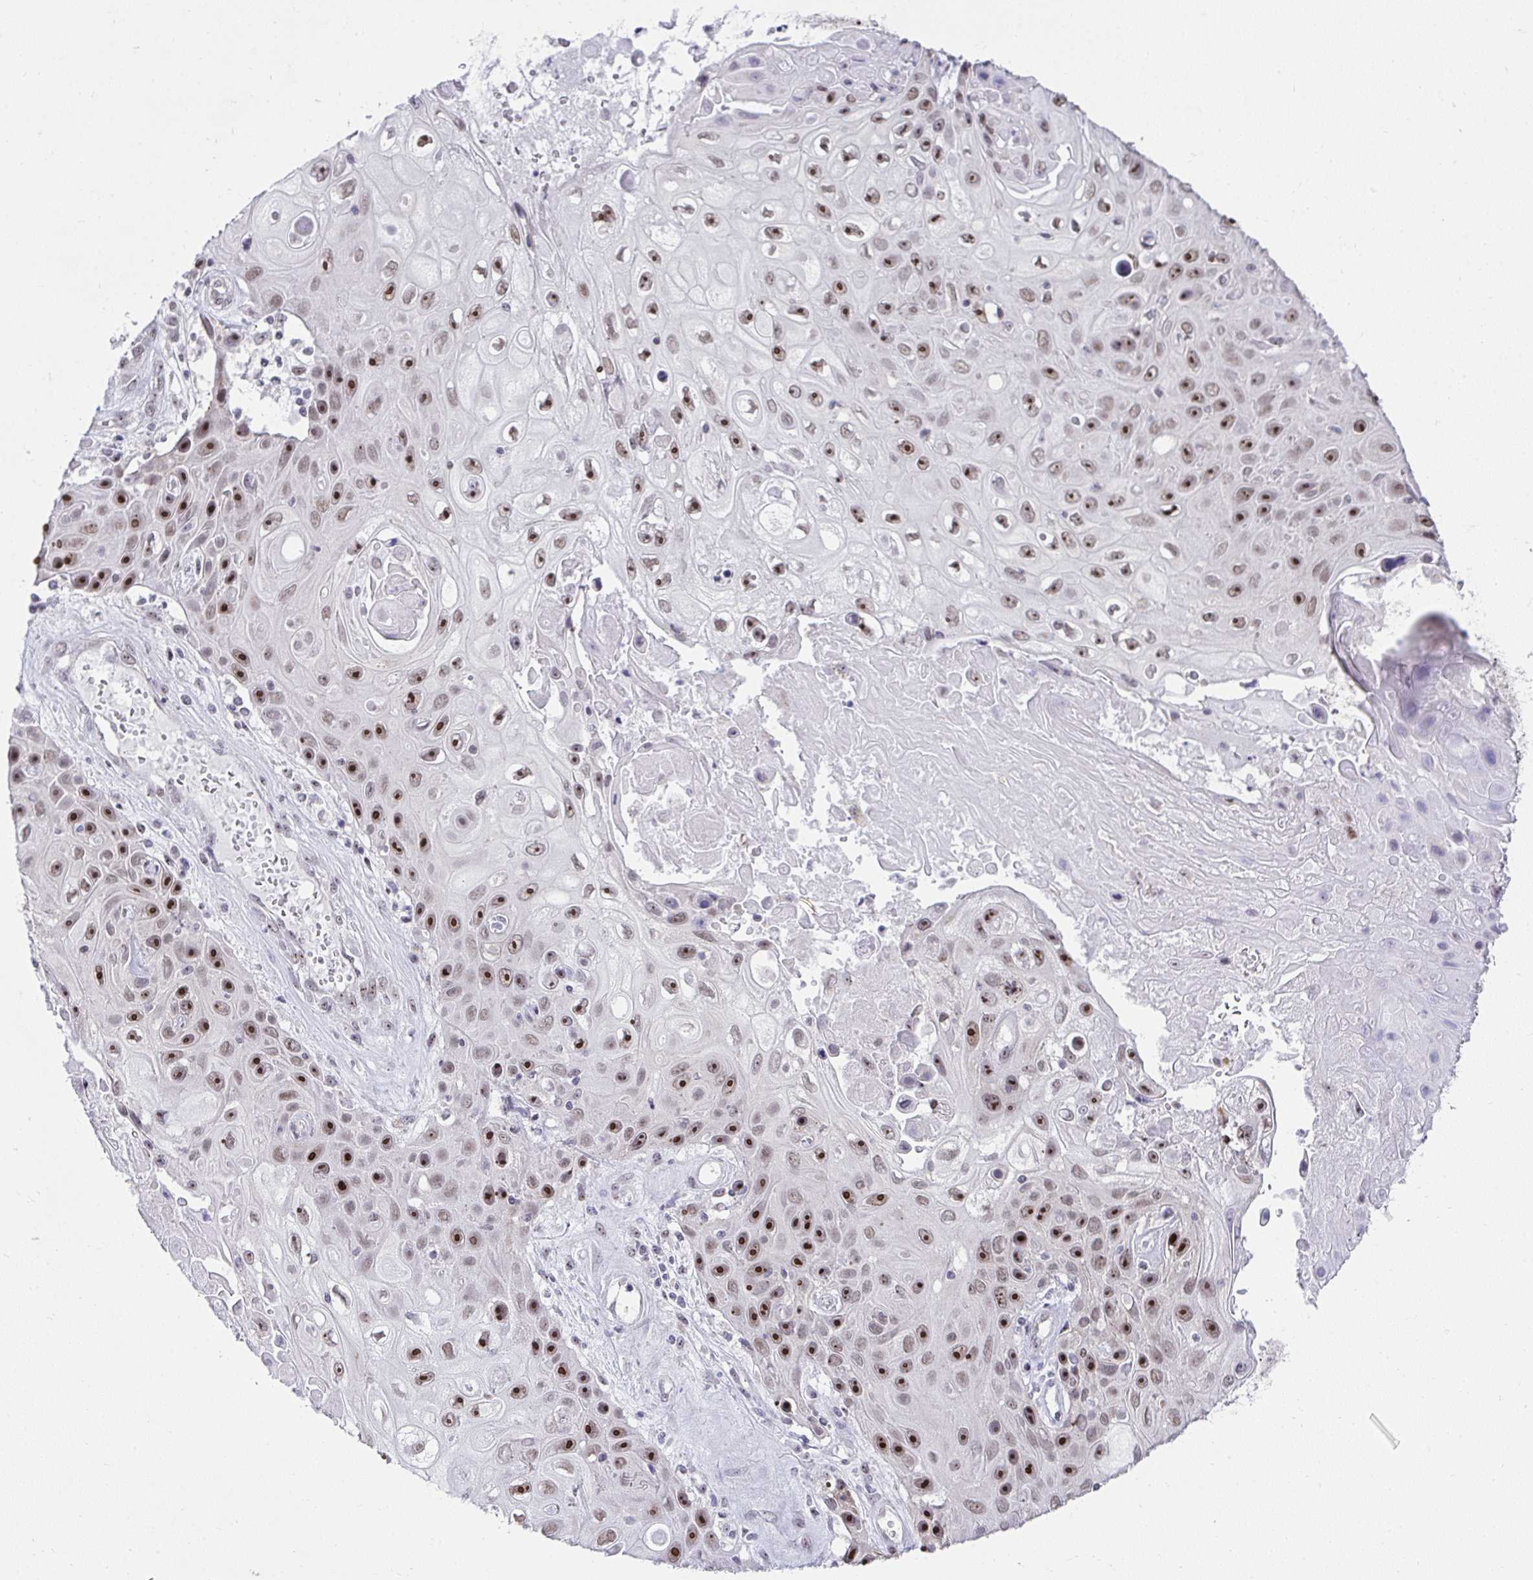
{"staining": {"intensity": "strong", "quantity": ">75%", "location": "nuclear"}, "tissue": "skin cancer", "cell_type": "Tumor cells", "image_type": "cancer", "snomed": [{"axis": "morphology", "description": "Squamous cell carcinoma, NOS"}, {"axis": "topography", "description": "Skin"}], "caption": "A high-resolution micrograph shows IHC staining of squamous cell carcinoma (skin), which displays strong nuclear staining in about >75% of tumor cells.", "gene": "HIRA", "patient": {"sex": "male", "age": 82}}